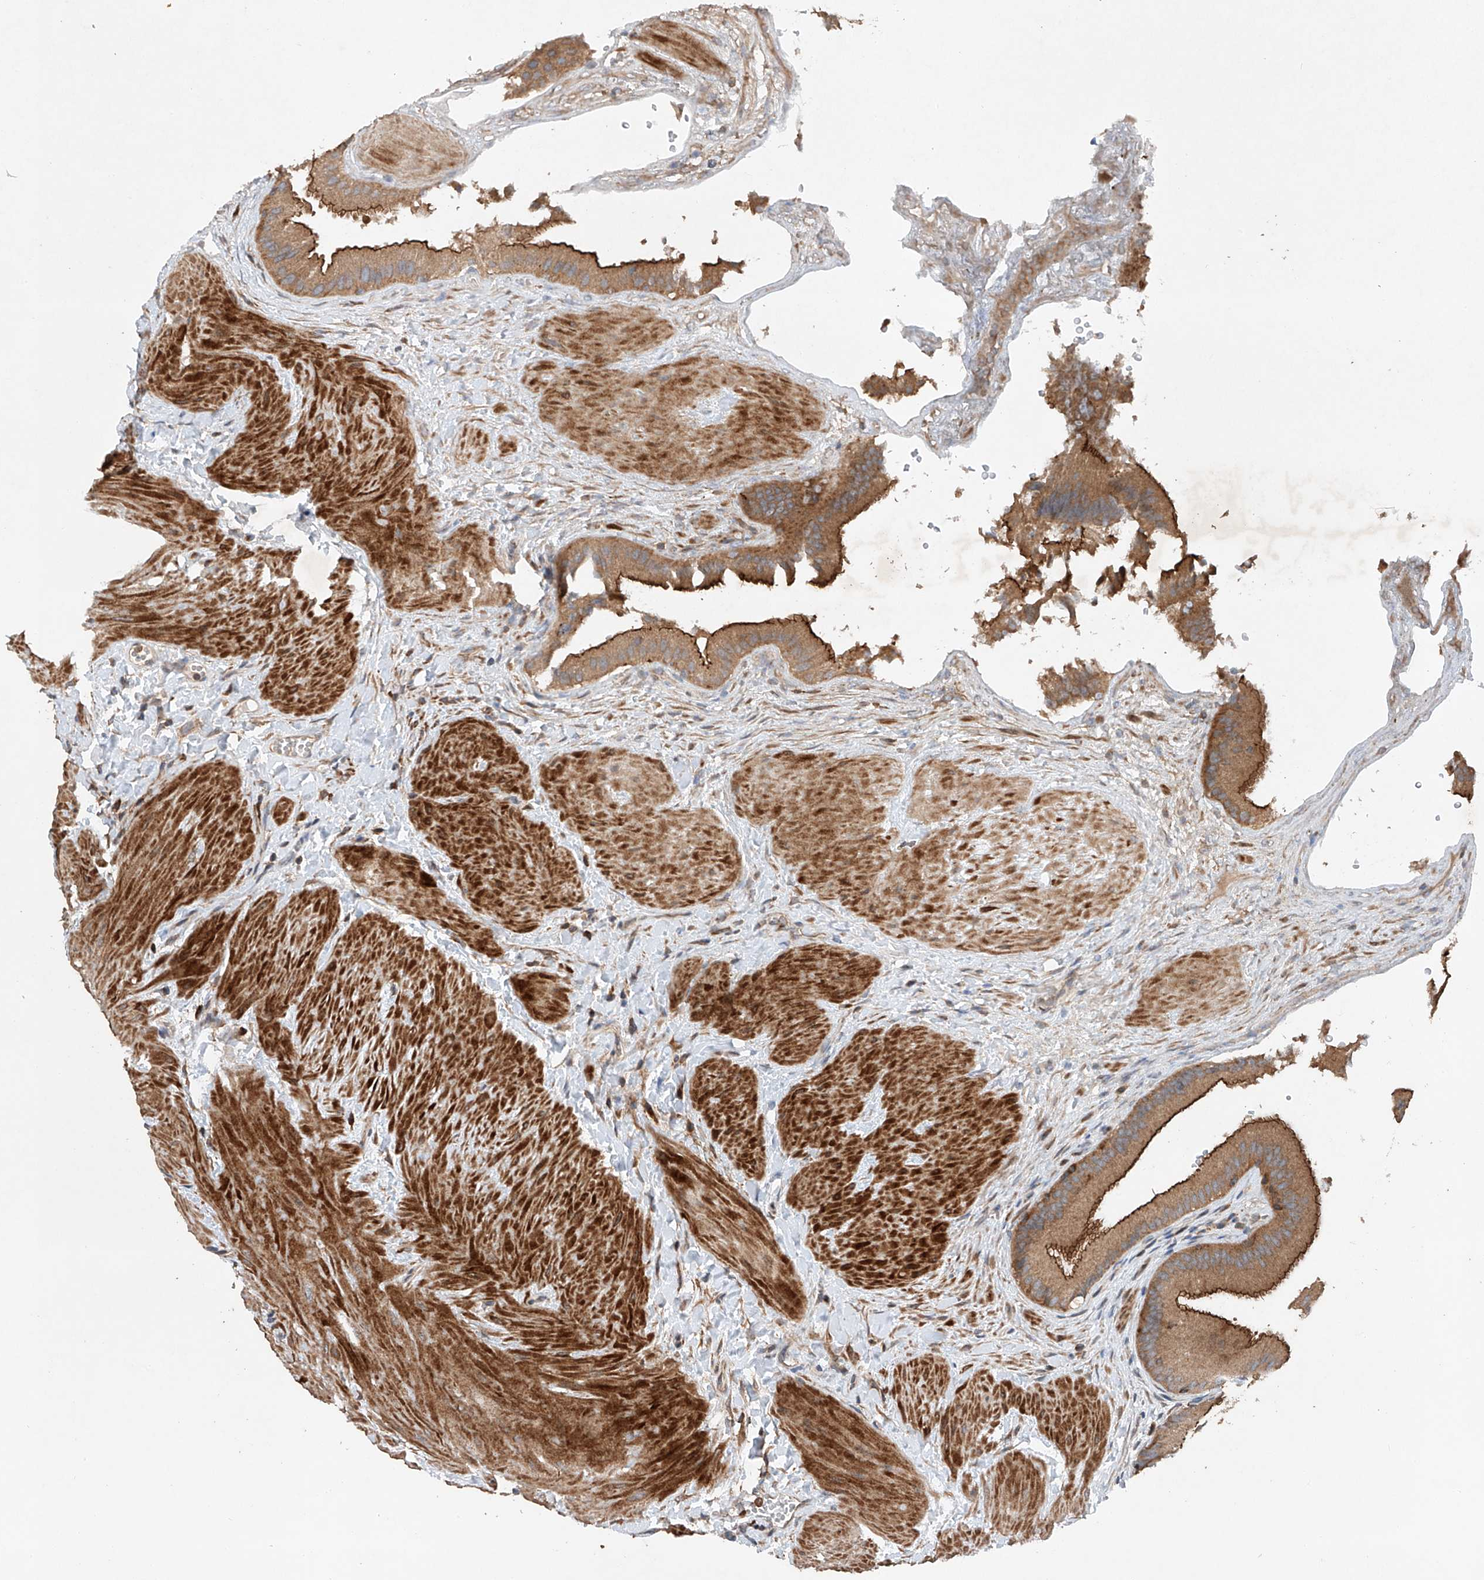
{"staining": {"intensity": "strong", "quantity": ">75%", "location": "cytoplasmic/membranous"}, "tissue": "gallbladder", "cell_type": "Glandular cells", "image_type": "normal", "snomed": [{"axis": "morphology", "description": "Normal tissue, NOS"}, {"axis": "topography", "description": "Gallbladder"}], "caption": "This image reveals IHC staining of benign human gallbladder, with high strong cytoplasmic/membranous expression in about >75% of glandular cells.", "gene": "CEP85L", "patient": {"sex": "male", "age": 55}}